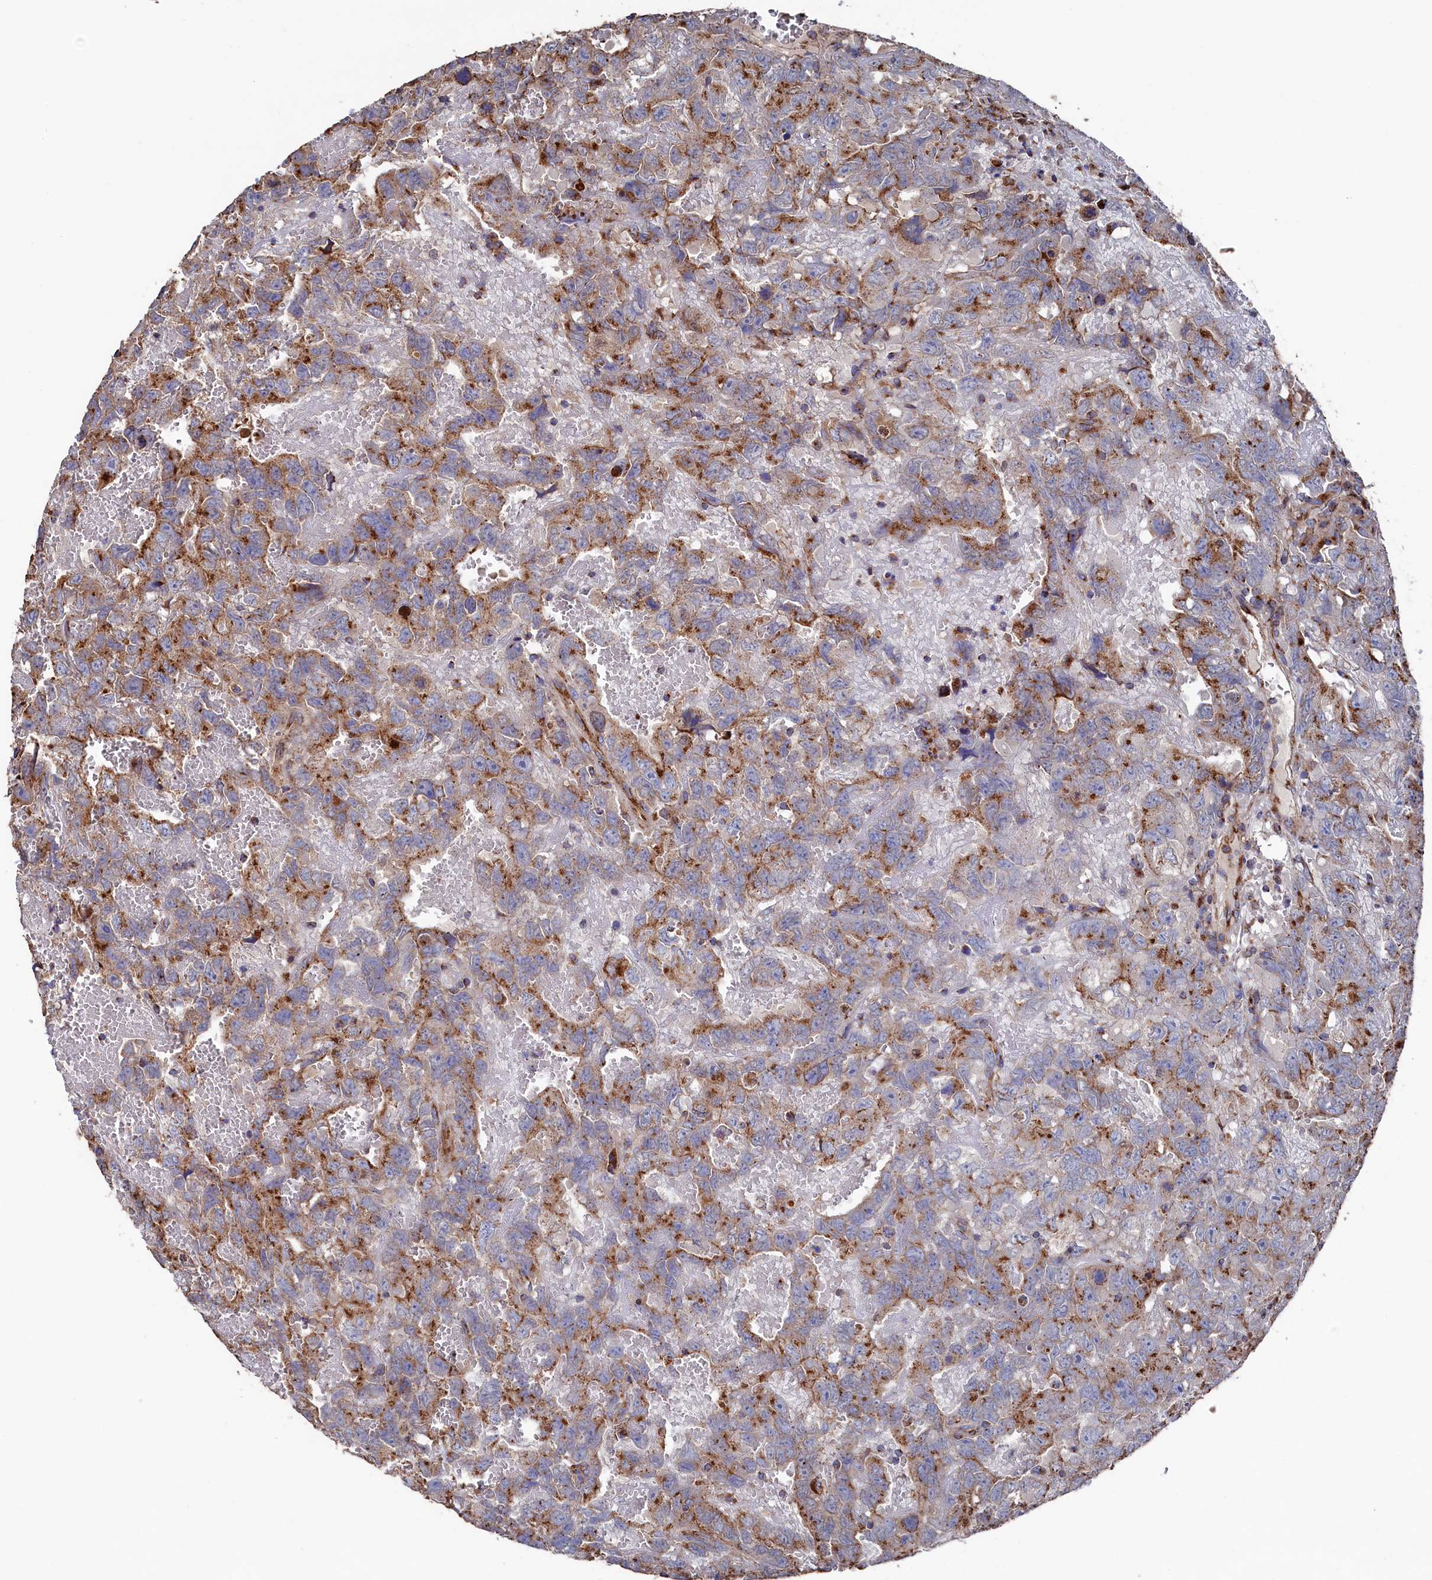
{"staining": {"intensity": "moderate", "quantity": ">75%", "location": "cytoplasmic/membranous"}, "tissue": "testis cancer", "cell_type": "Tumor cells", "image_type": "cancer", "snomed": [{"axis": "morphology", "description": "Carcinoma, Embryonal, NOS"}, {"axis": "topography", "description": "Testis"}], "caption": "A high-resolution photomicrograph shows IHC staining of testis embryonal carcinoma, which reveals moderate cytoplasmic/membranous expression in approximately >75% of tumor cells.", "gene": "PRRC1", "patient": {"sex": "male", "age": 45}}